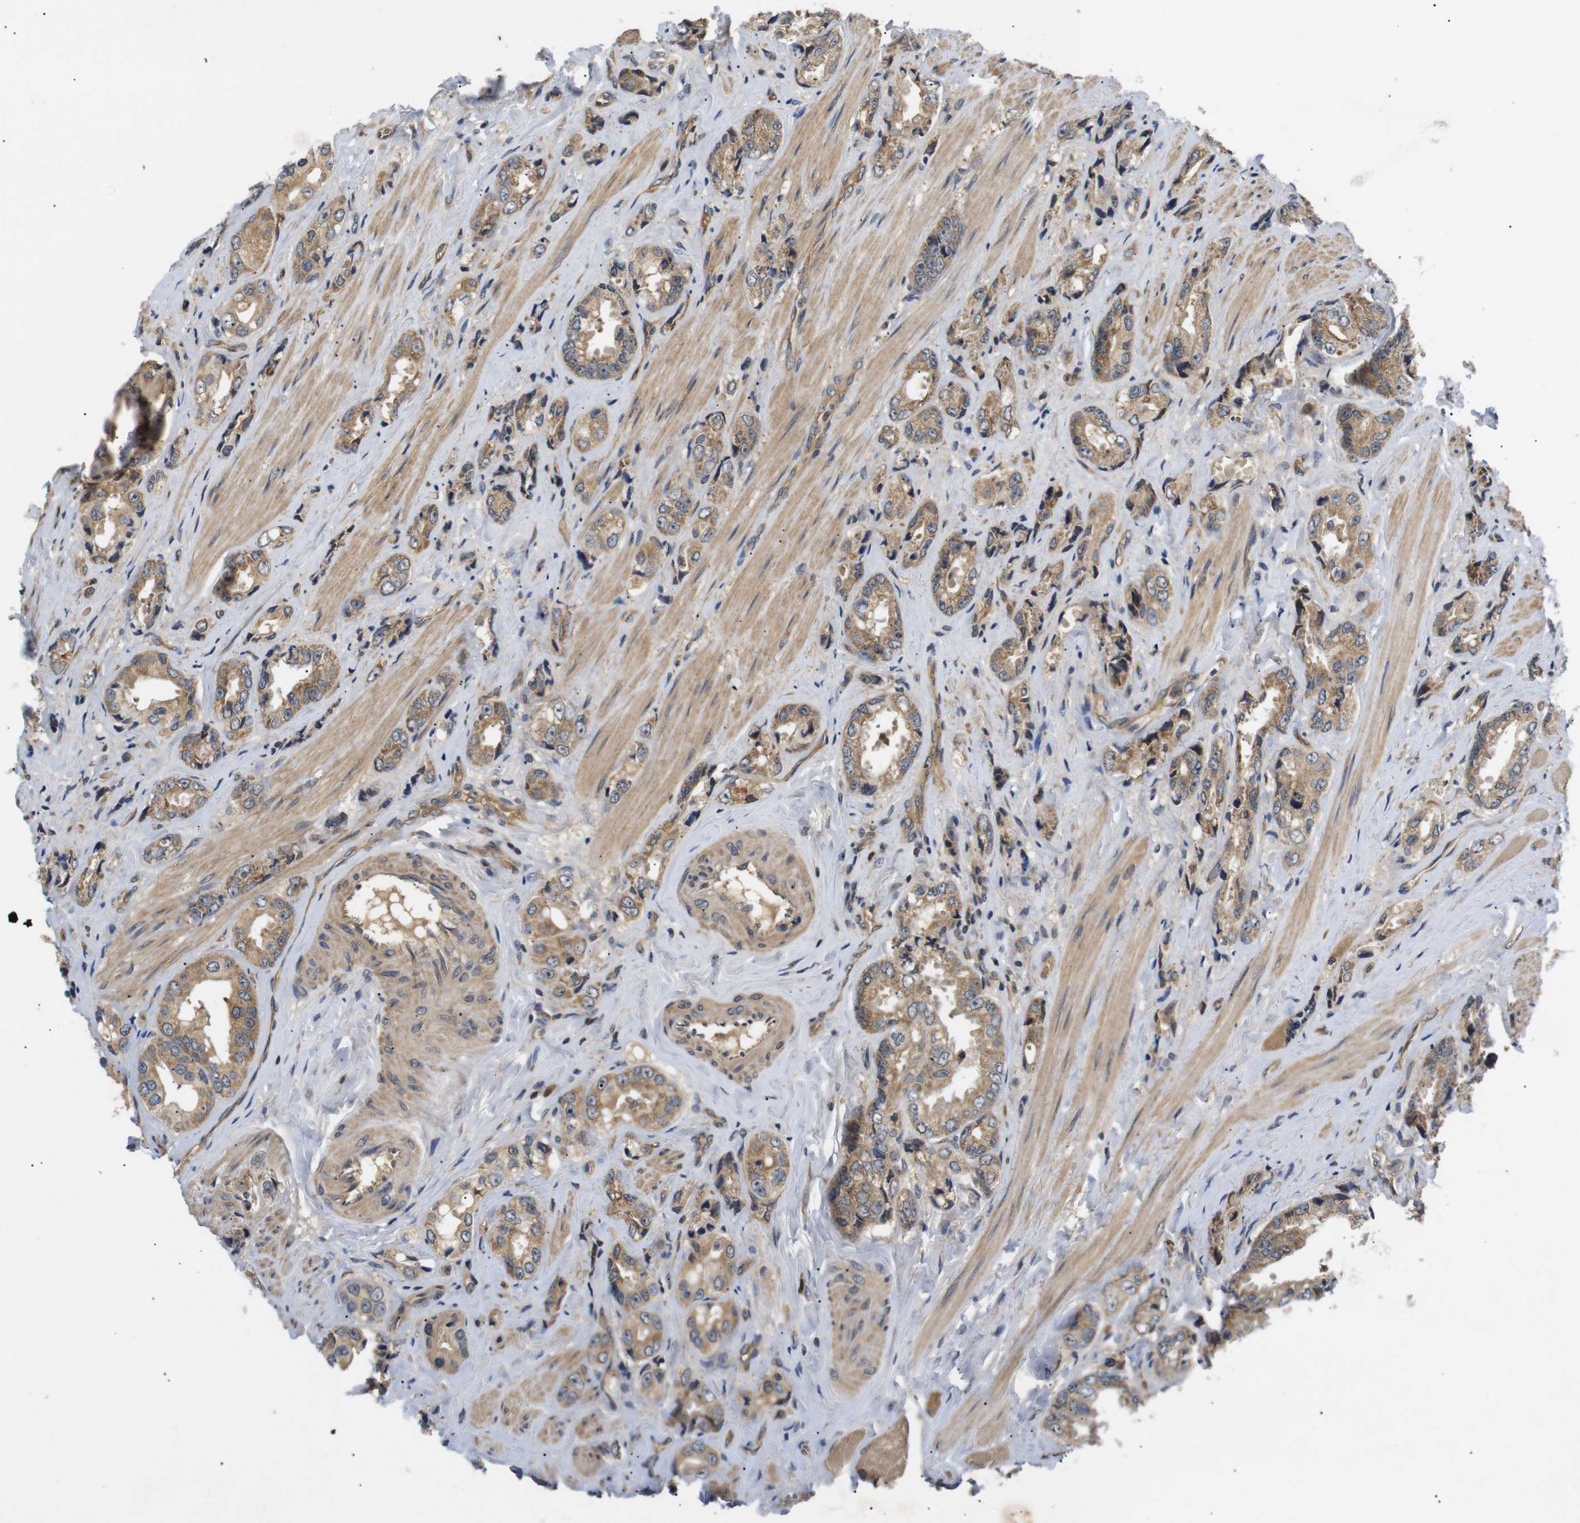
{"staining": {"intensity": "moderate", "quantity": ">75%", "location": "cytoplasmic/membranous"}, "tissue": "prostate cancer", "cell_type": "Tumor cells", "image_type": "cancer", "snomed": [{"axis": "morphology", "description": "Adenocarcinoma, High grade"}, {"axis": "topography", "description": "Prostate"}], "caption": "Immunohistochemical staining of prostate cancer (high-grade adenocarcinoma) exhibits moderate cytoplasmic/membranous protein expression in approximately >75% of tumor cells.", "gene": "RIPK1", "patient": {"sex": "male", "age": 61}}